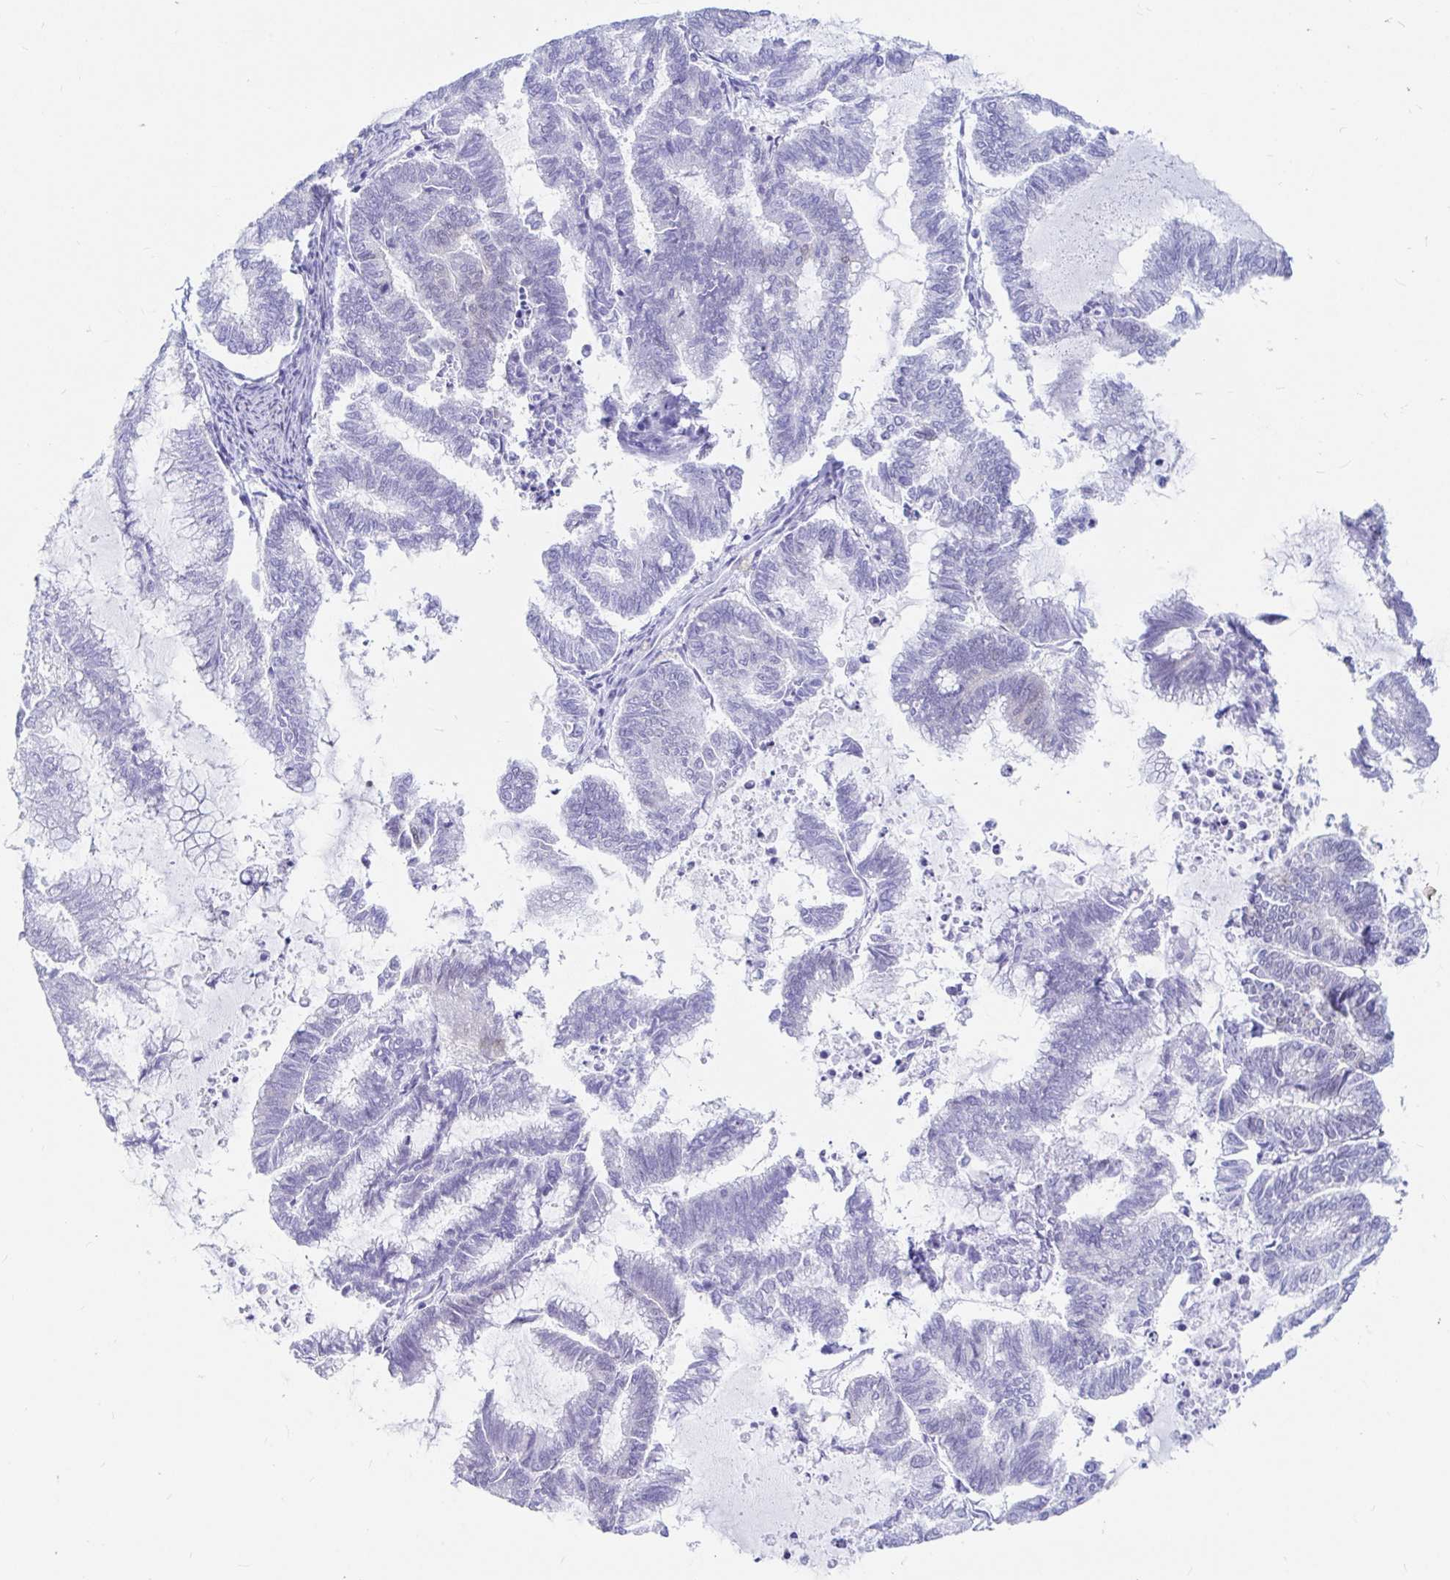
{"staining": {"intensity": "negative", "quantity": "none", "location": "none"}, "tissue": "endometrial cancer", "cell_type": "Tumor cells", "image_type": "cancer", "snomed": [{"axis": "morphology", "description": "Adenocarcinoma, NOS"}, {"axis": "topography", "description": "Endometrium"}], "caption": "Immunohistochemical staining of endometrial adenocarcinoma exhibits no significant expression in tumor cells.", "gene": "PPP1R1B", "patient": {"sex": "female", "age": 79}}